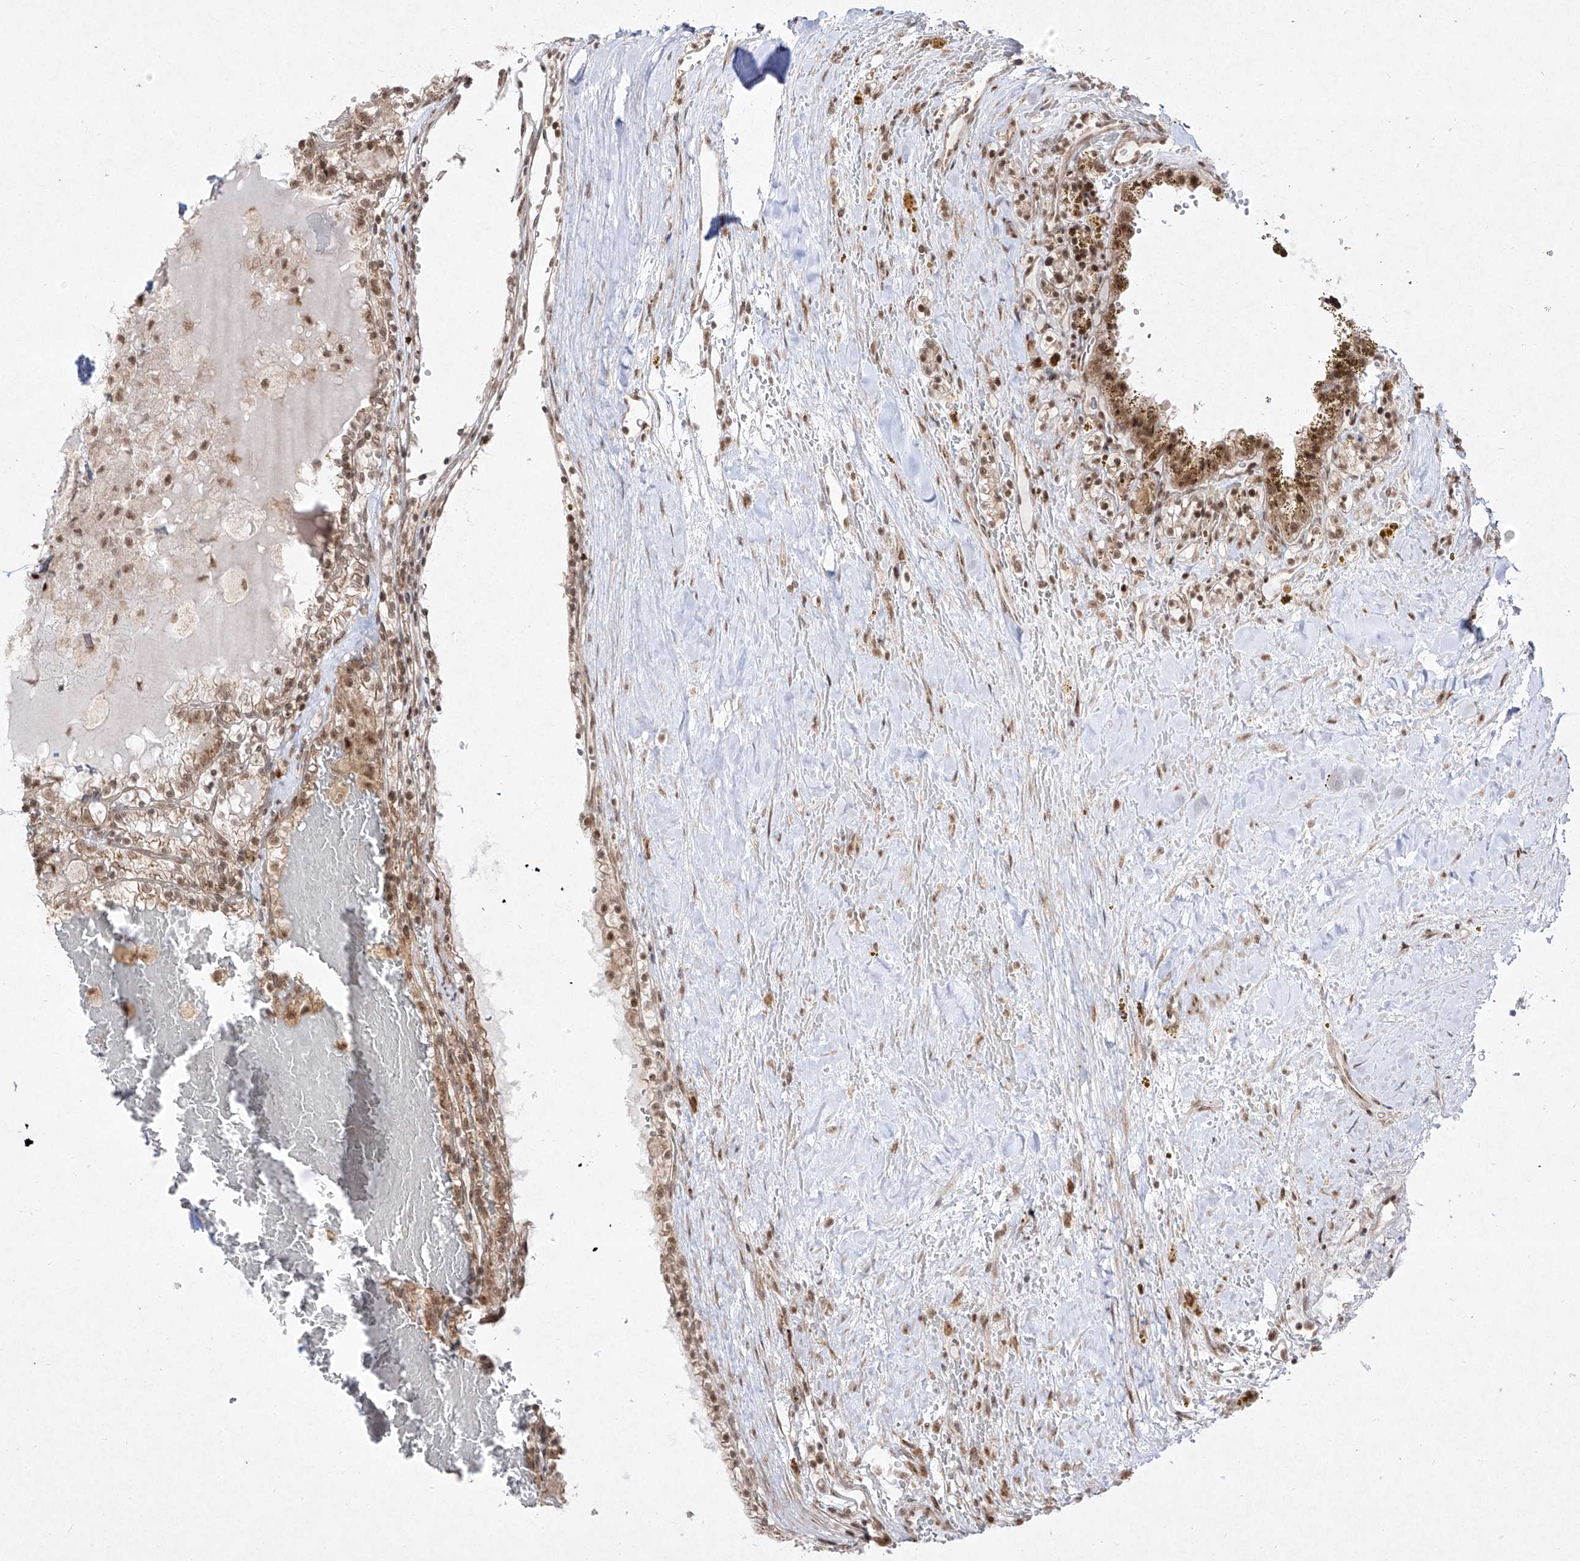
{"staining": {"intensity": "moderate", "quantity": ">75%", "location": "nuclear"}, "tissue": "renal cancer", "cell_type": "Tumor cells", "image_type": "cancer", "snomed": [{"axis": "morphology", "description": "Adenocarcinoma, NOS"}, {"axis": "topography", "description": "Kidney"}], "caption": "This micrograph displays immunohistochemistry (IHC) staining of human renal adenocarcinoma, with medium moderate nuclear positivity in about >75% of tumor cells.", "gene": "SNRNP27", "patient": {"sex": "female", "age": 56}}